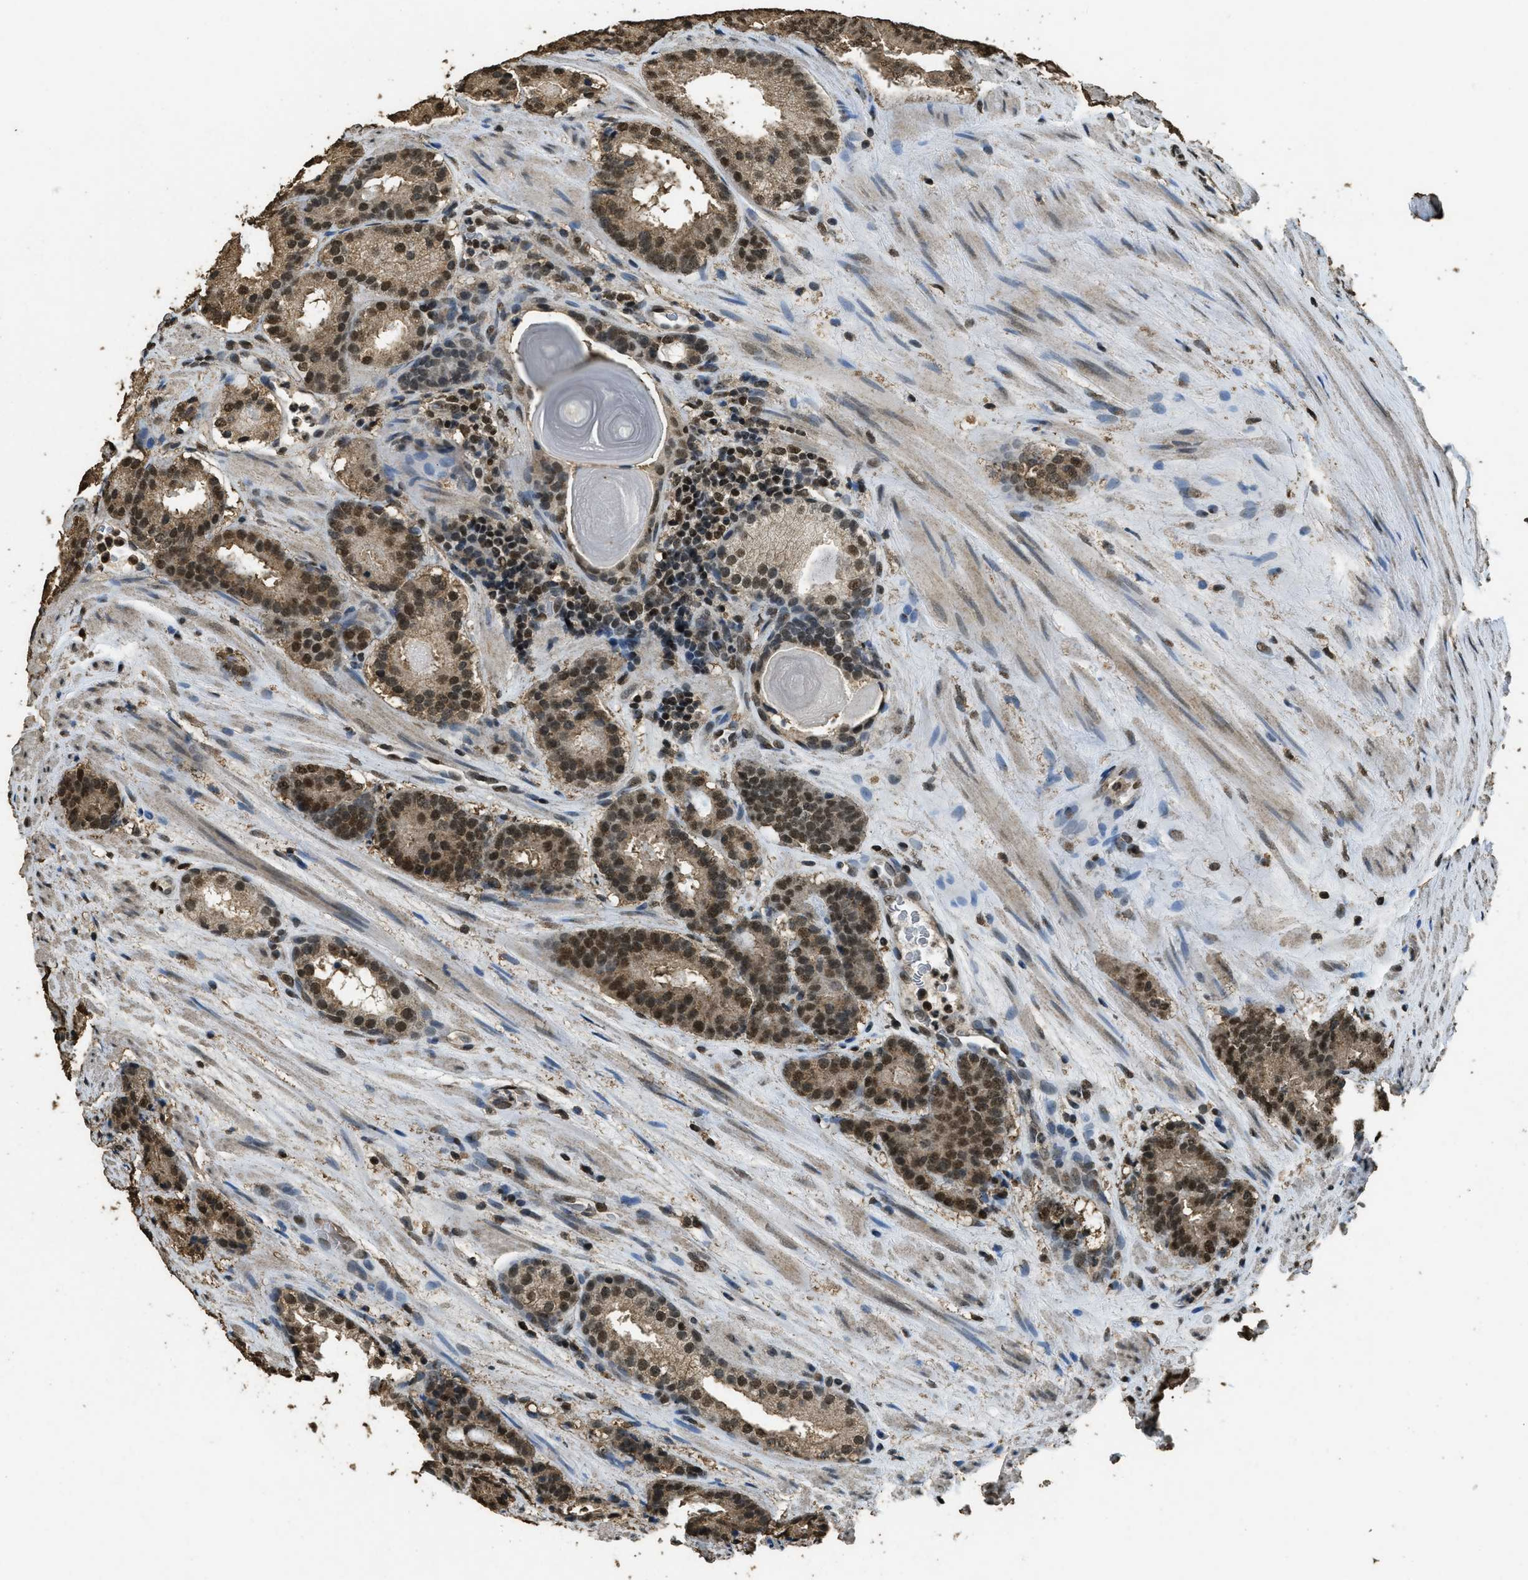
{"staining": {"intensity": "moderate", "quantity": ">75%", "location": "nuclear"}, "tissue": "prostate cancer", "cell_type": "Tumor cells", "image_type": "cancer", "snomed": [{"axis": "morphology", "description": "Adenocarcinoma, Low grade"}, {"axis": "topography", "description": "Prostate"}], "caption": "Human prostate adenocarcinoma (low-grade) stained with a protein marker shows moderate staining in tumor cells.", "gene": "MYB", "patient": {"sex": "male", "age": 69}}